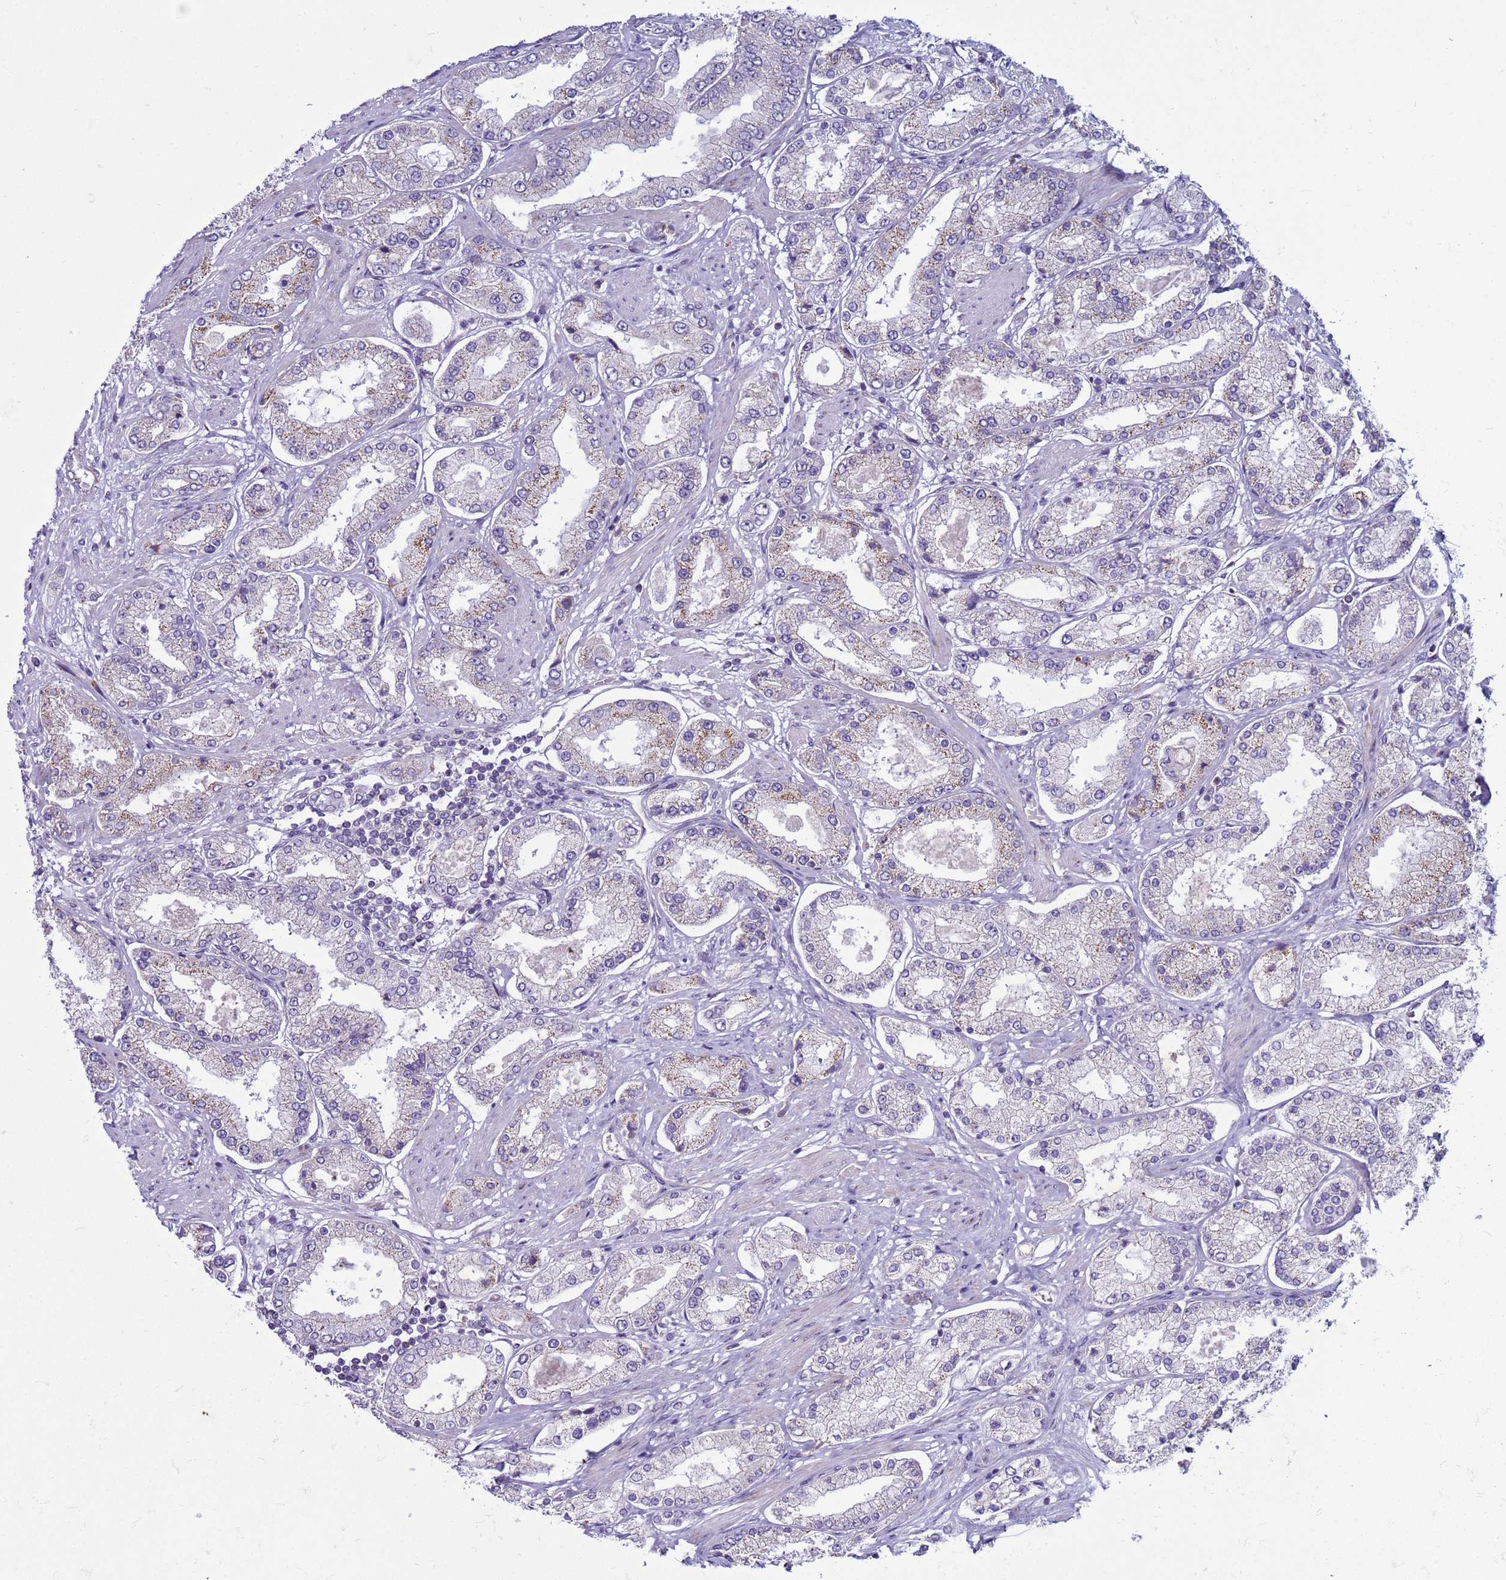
{"staining": {"intensity": "moderate", "quantity": "<25%", "location": "cytoplasmic/membranous"}, "tissue": "prostate cancer", "cell_type": "Tumor cells", "image_type": "cancer", "snomed": [{"axis": "morphology", "description": "Adenocarcinoma, High grade"}, {"axis": "topography", "description": "Prostate"}], "caption": "A brown stain labels moderate cytoplasmic/membranous positivity of a protein in prostate cancer tumor cells.", "gene": "NCALD", "patient": {"sex": "male", "age": 69}}